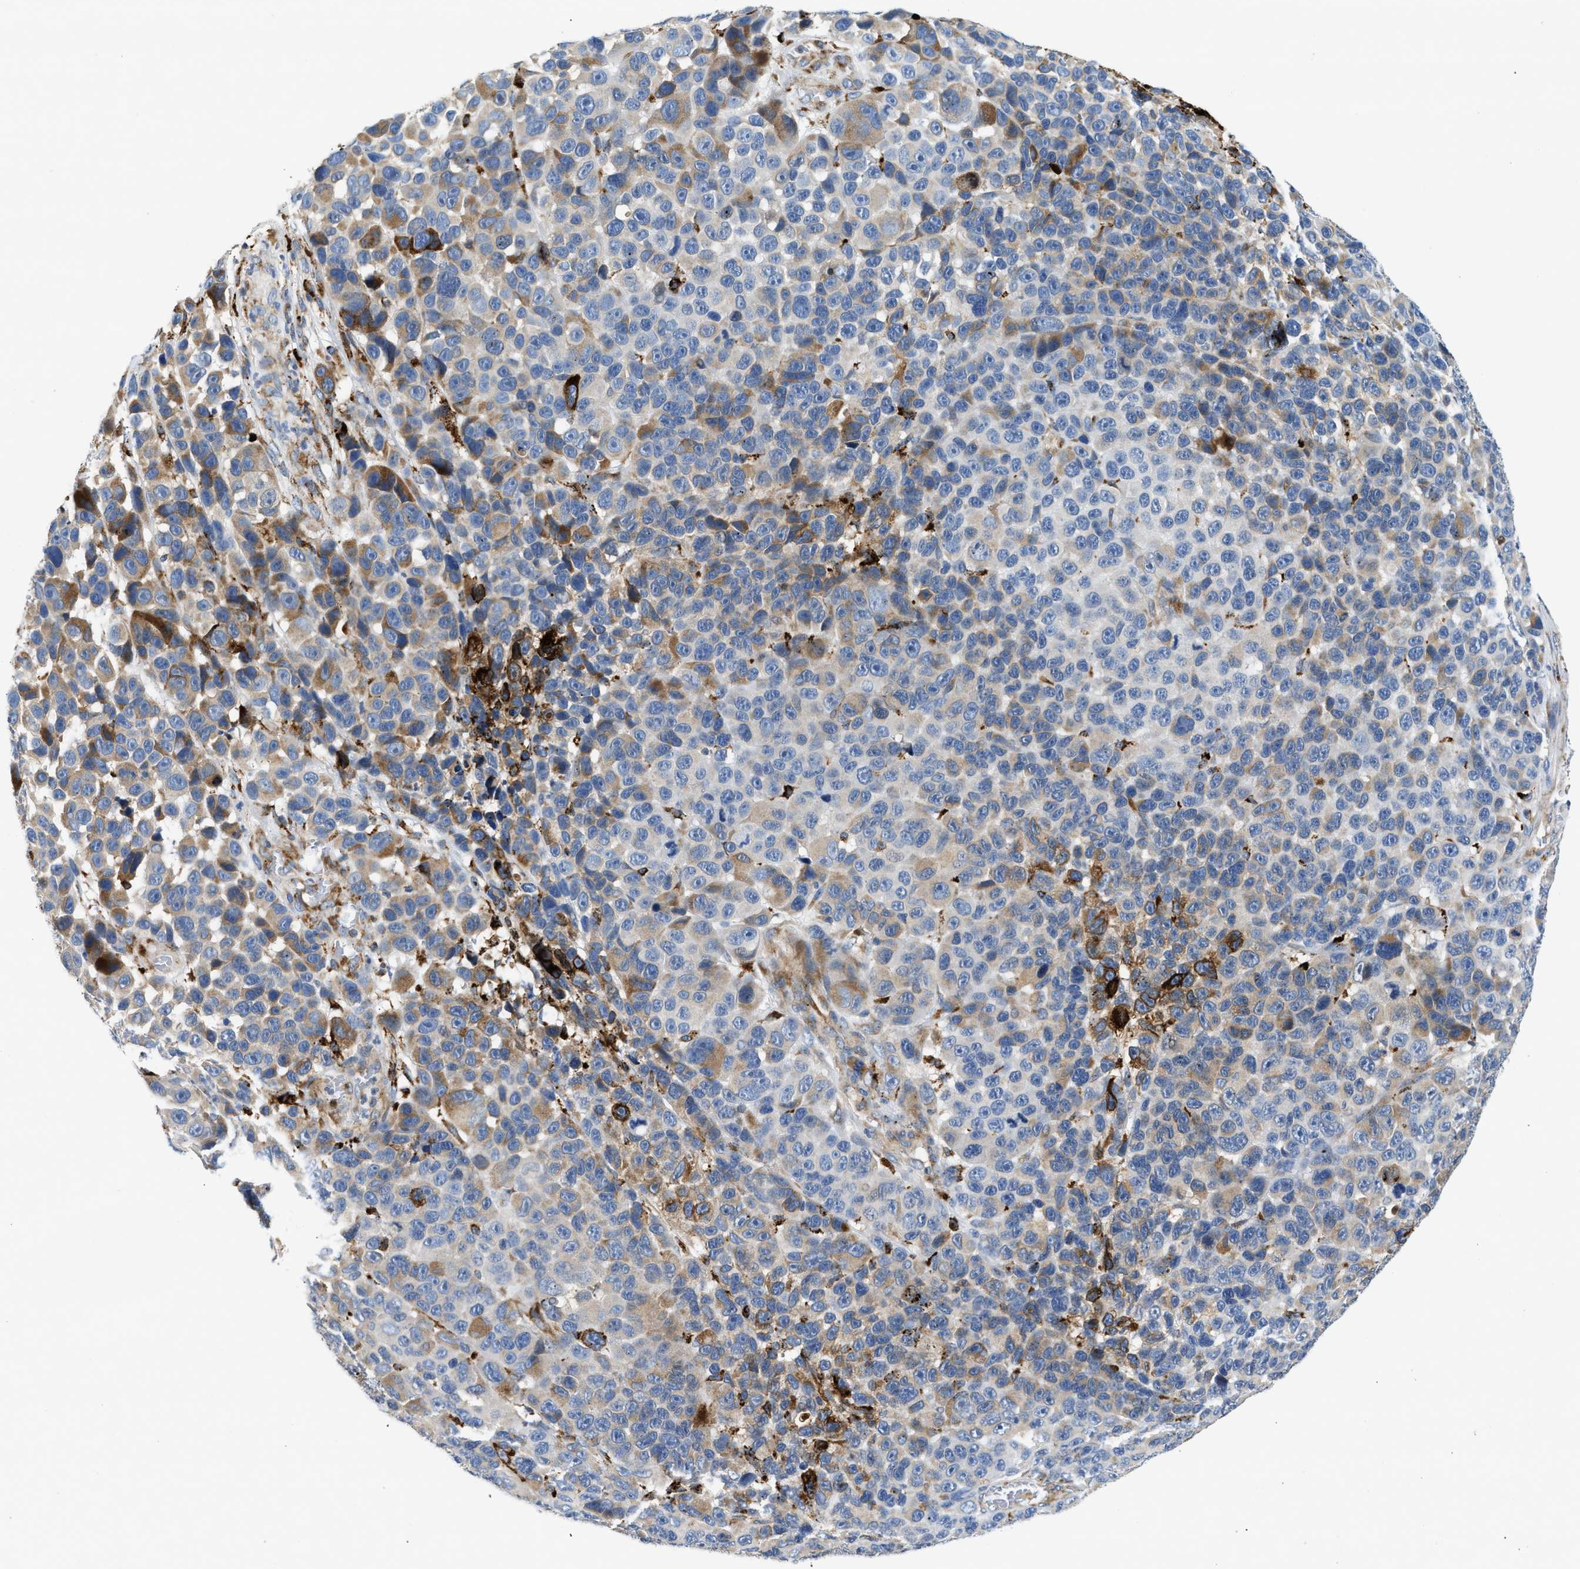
{"staining": {"intensity": "negative", "quantity": "none", "location": "none"}, "tissue": "melanoma", "cell_type": "Tumor cells", "image_type": "cancer", "snomed": [{"axis": "morphology", "description": "Malignant melanoma, NOS"}, {"axis": "topography", "description": "Skin"}], "caption": "The micrograph exhibits no staining of tumor cells in melanoma.", "gene": "AMZ1", "patient": {"sex": "male", "age": 53}}